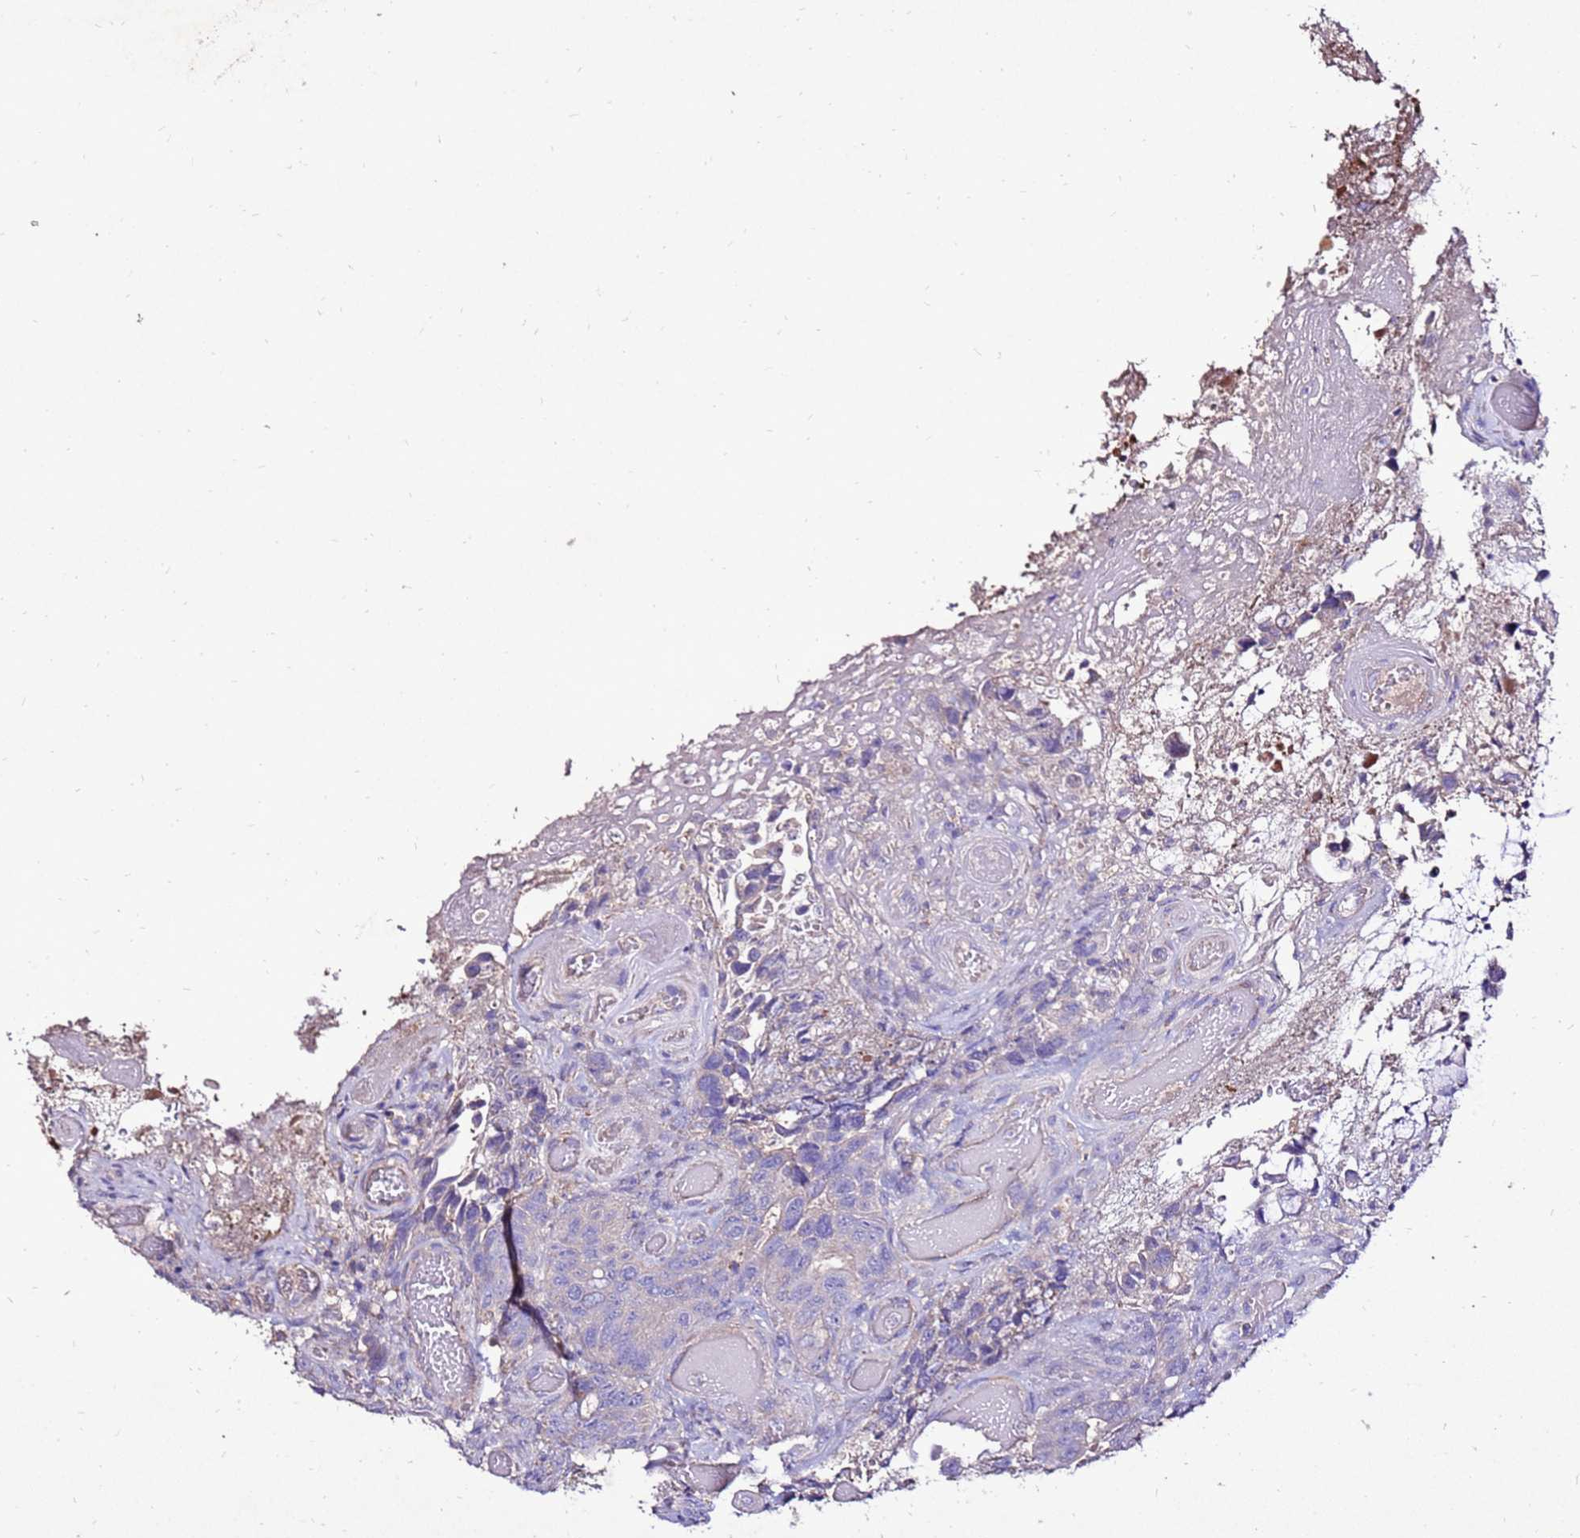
{"staining": {"intensity": "weak", "quantity": "<25%", "location": "cytoplasmic/membranous"}, "tissue": "colorectal cancer", "cell_type": "Tumor cells", "image_type": "cancer", "snomed": [{"axis": "morphology", "description": "Adenocarcinoma, NOS"}, {"axis": "topography", "description": "Colon"}], "caption": "DAB immunohistochemical staining of human adenocarcinoma (colorectal) demonstrates no significant positivity in tumor cells. Nuclei are stained in blue.", "gene": "TMEM106C", "patient": {"sex": "female", "age": 82}}